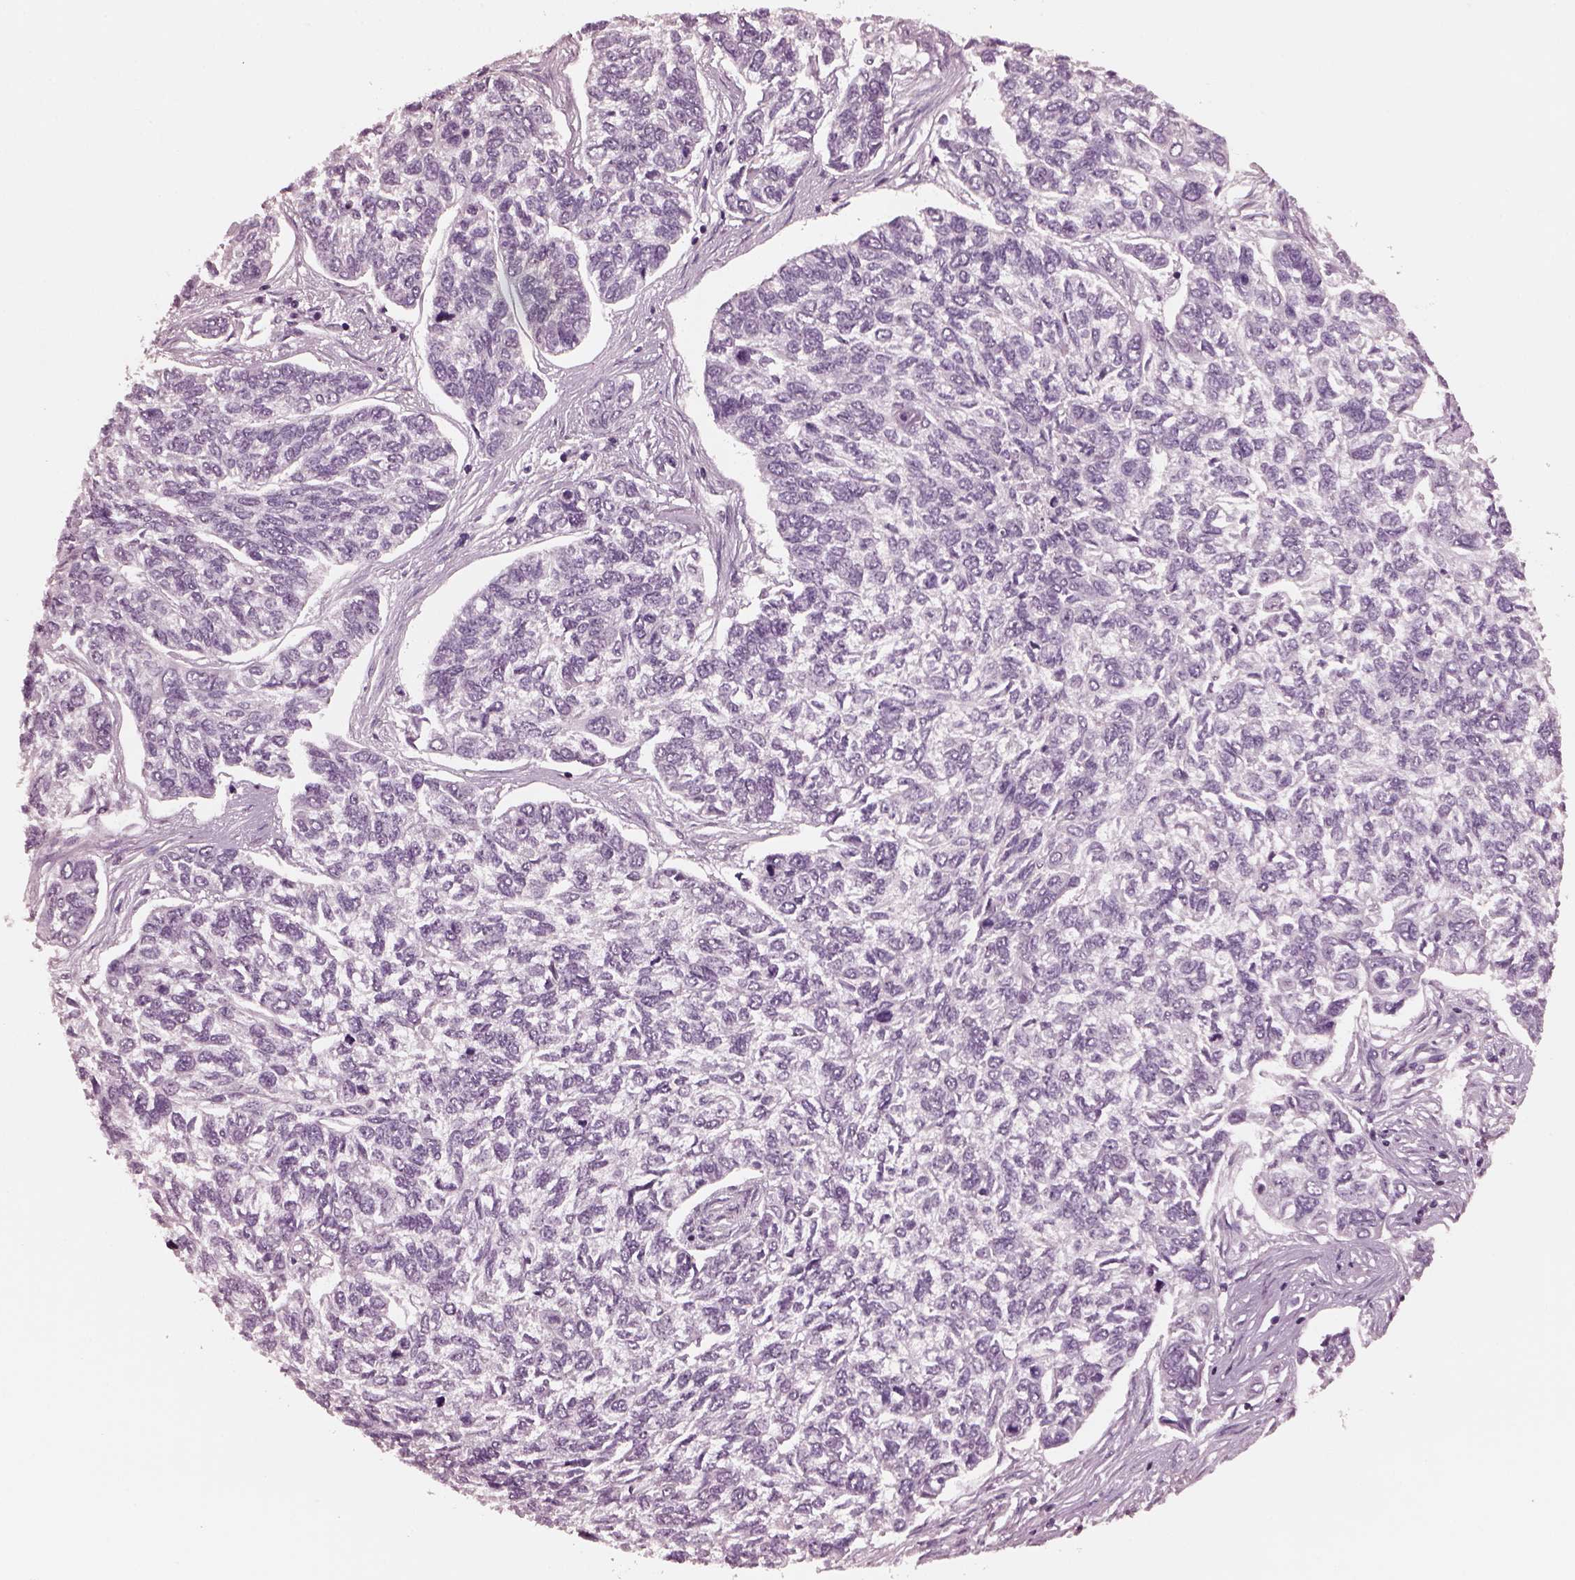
{"staining": {"intensity": "negative", "quantity": "none", "location": "none"}, "tissue": "skin cancer", "cell_type": "Tumor cells", "image_type": "cancer", "snomed": [{"axis": "morphology", "description": "Basal cell carcinoma"}, {"axis": "topography", "description": "Skin"}], "caption": "Human skin basal cell carcinoma stained for a protein using immunohistochemistry displays no positivity in tumor cells.", "gene": "CGA", "patient": {"sex": "female", "age": 65}}